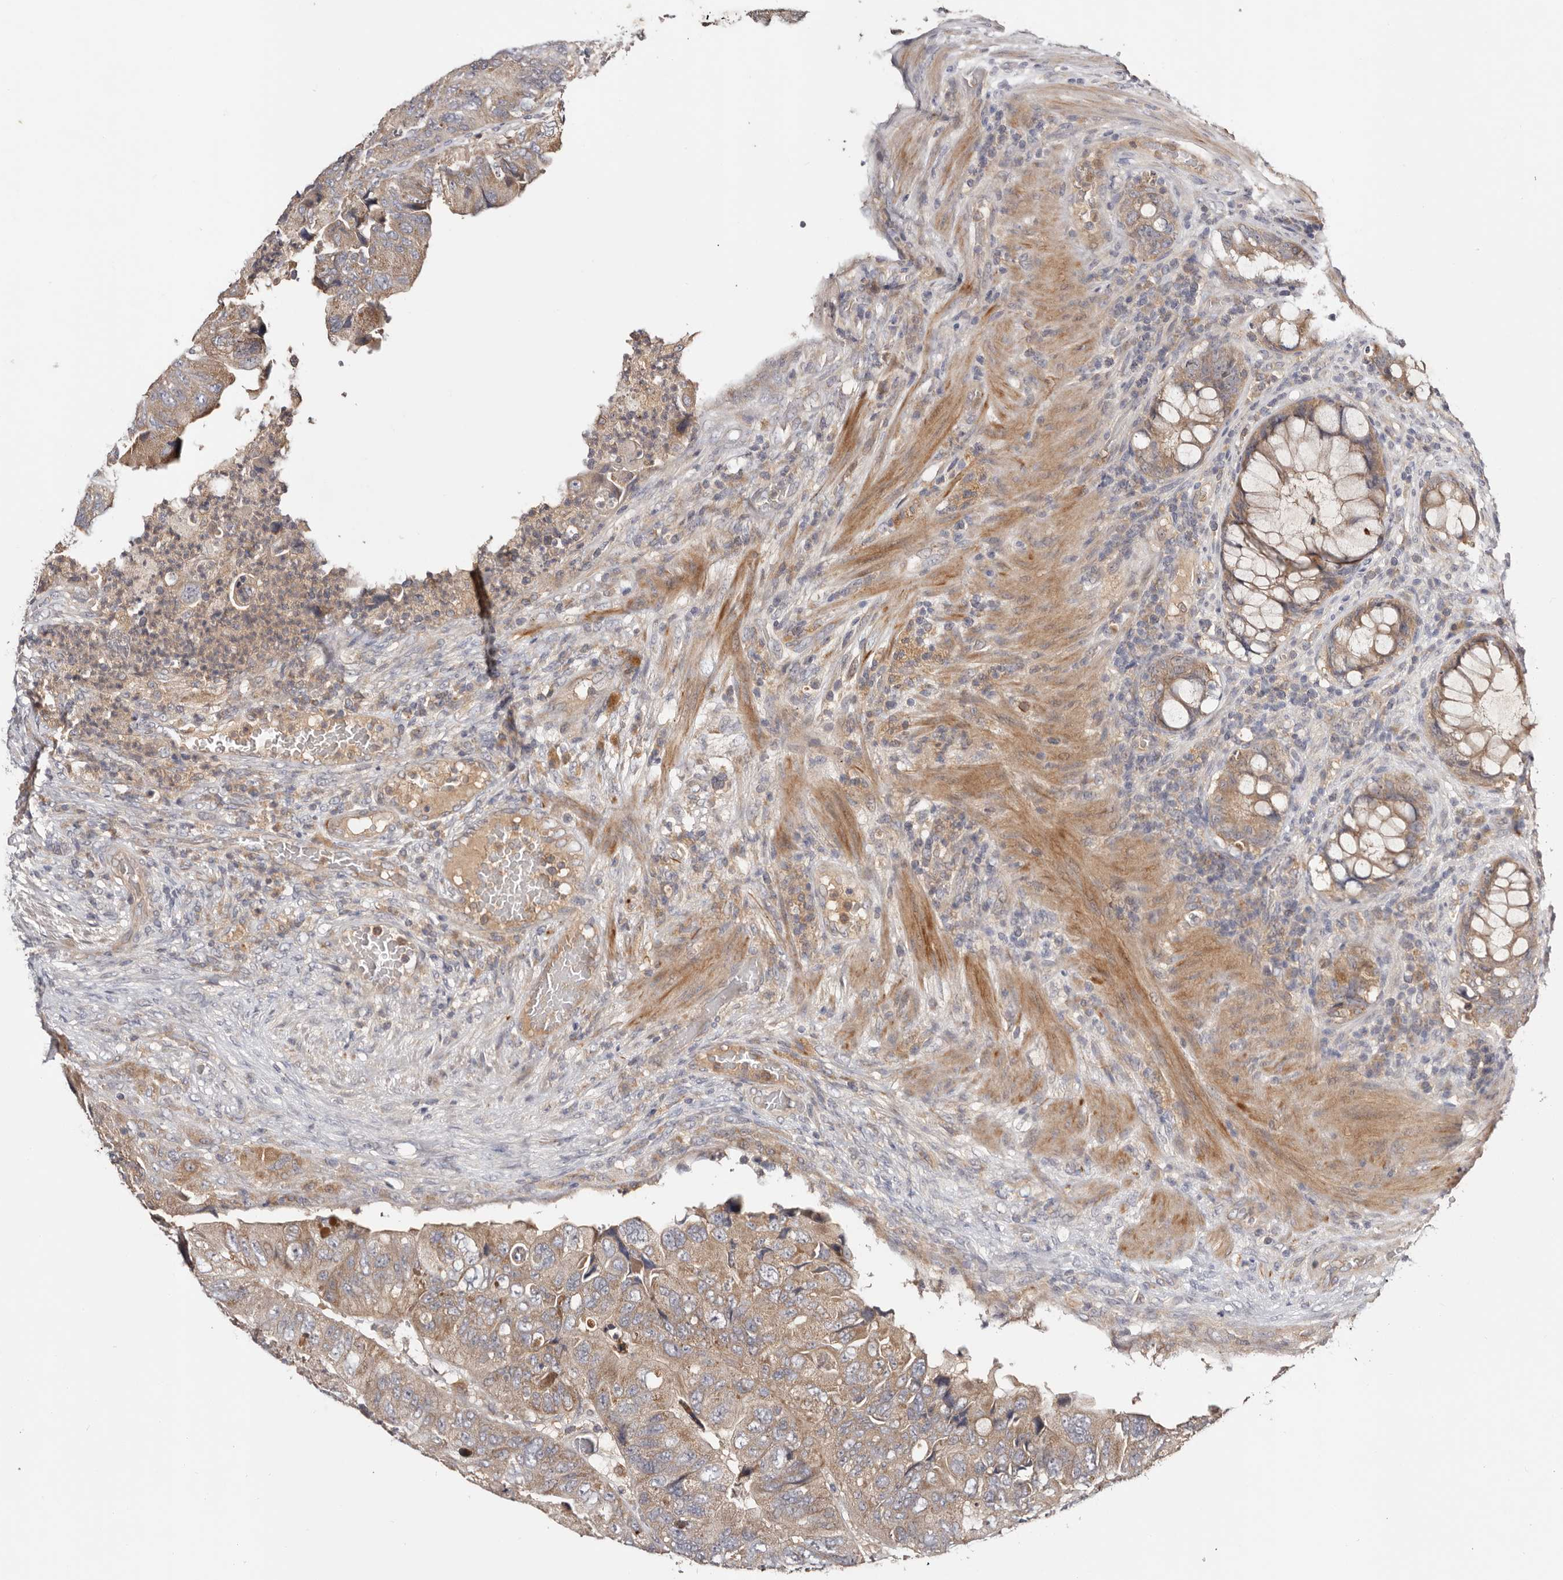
{"staining": {"intensity": "weak", "quantity": ">75%", "location": "cytoplasmic/membranous"}, "tissue": "colorectal cancer", "cell_type": "Tumor cells", "image_type": "cancer", "snomed": [{"axis": "morphology", "description": "Adenocarcinoma, NOS"}, {"axis": "topography", "description": "Rectum"}], "caption": "Immunohistochemistry of human colorectal cancer (adenocarcinoma) demonstrates low levels of weak cytoplasmic/membranous positivity in approximately >75% of tumor cells. Nuclei are stained in blue.", "gene": "PKIB", "patient": {"sex": "male", "age": 63}}